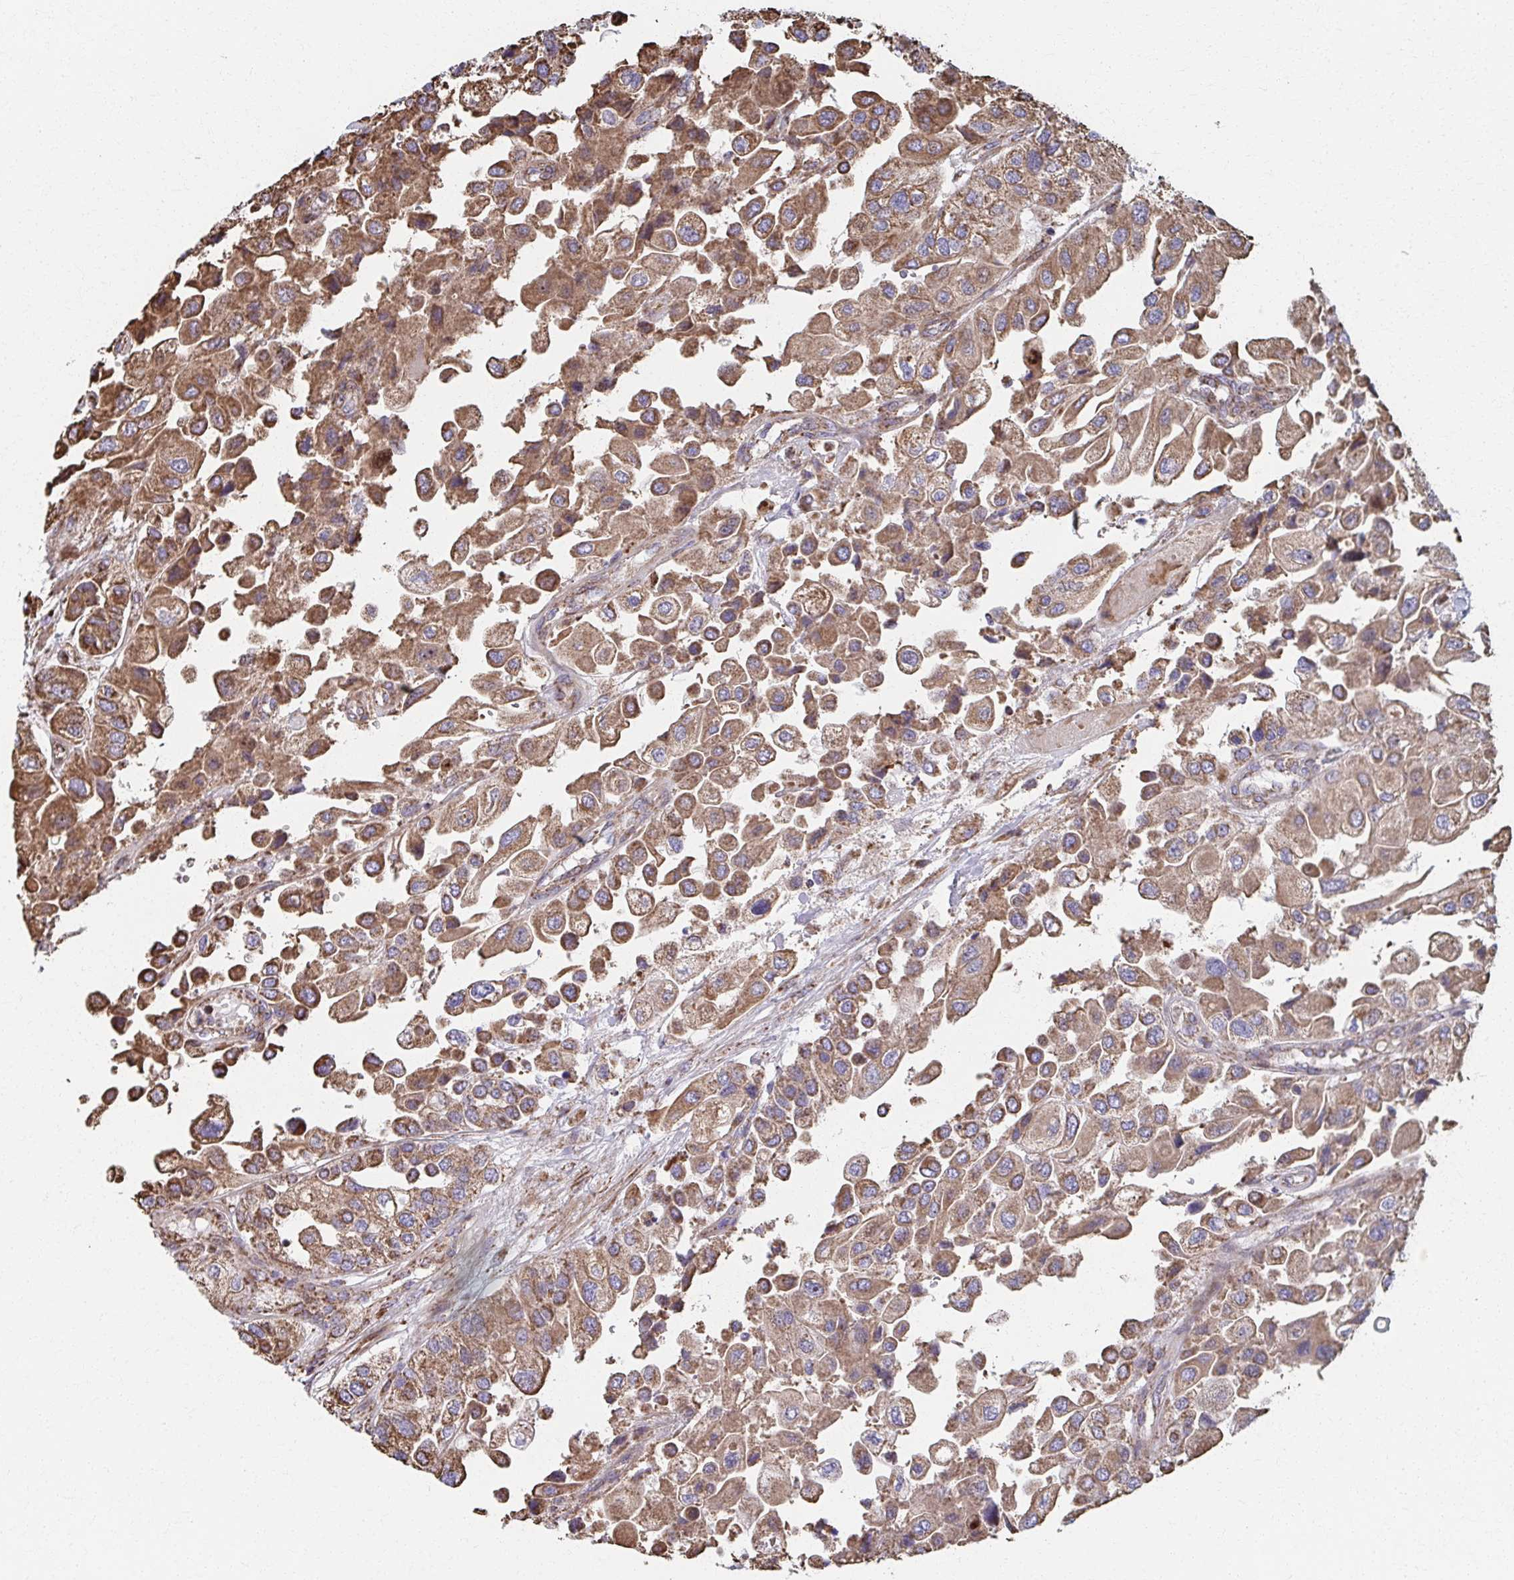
{"staining": {"intensity": "moderate", "quantity": ">75%", "location": "cytoplasmic/membranous"}, "tissue": "urothelial cancer", "cell_type": "Tumor cells", "image_type": "cancer", "snomed": [{"axis": "morphology", "description": "Urothelial carcinoma, High grade"}, {"axis": "topography", "description": "Urinary bladder"}], "caption": "Immunohistochemical staining of human urothelial cancer displays medium levels of moderate cytoplasmic/membranous protein staining in approximately >75% of tumor cells.", "gene": "SAT1", "patient": {"sex": "female", "age": 64}}